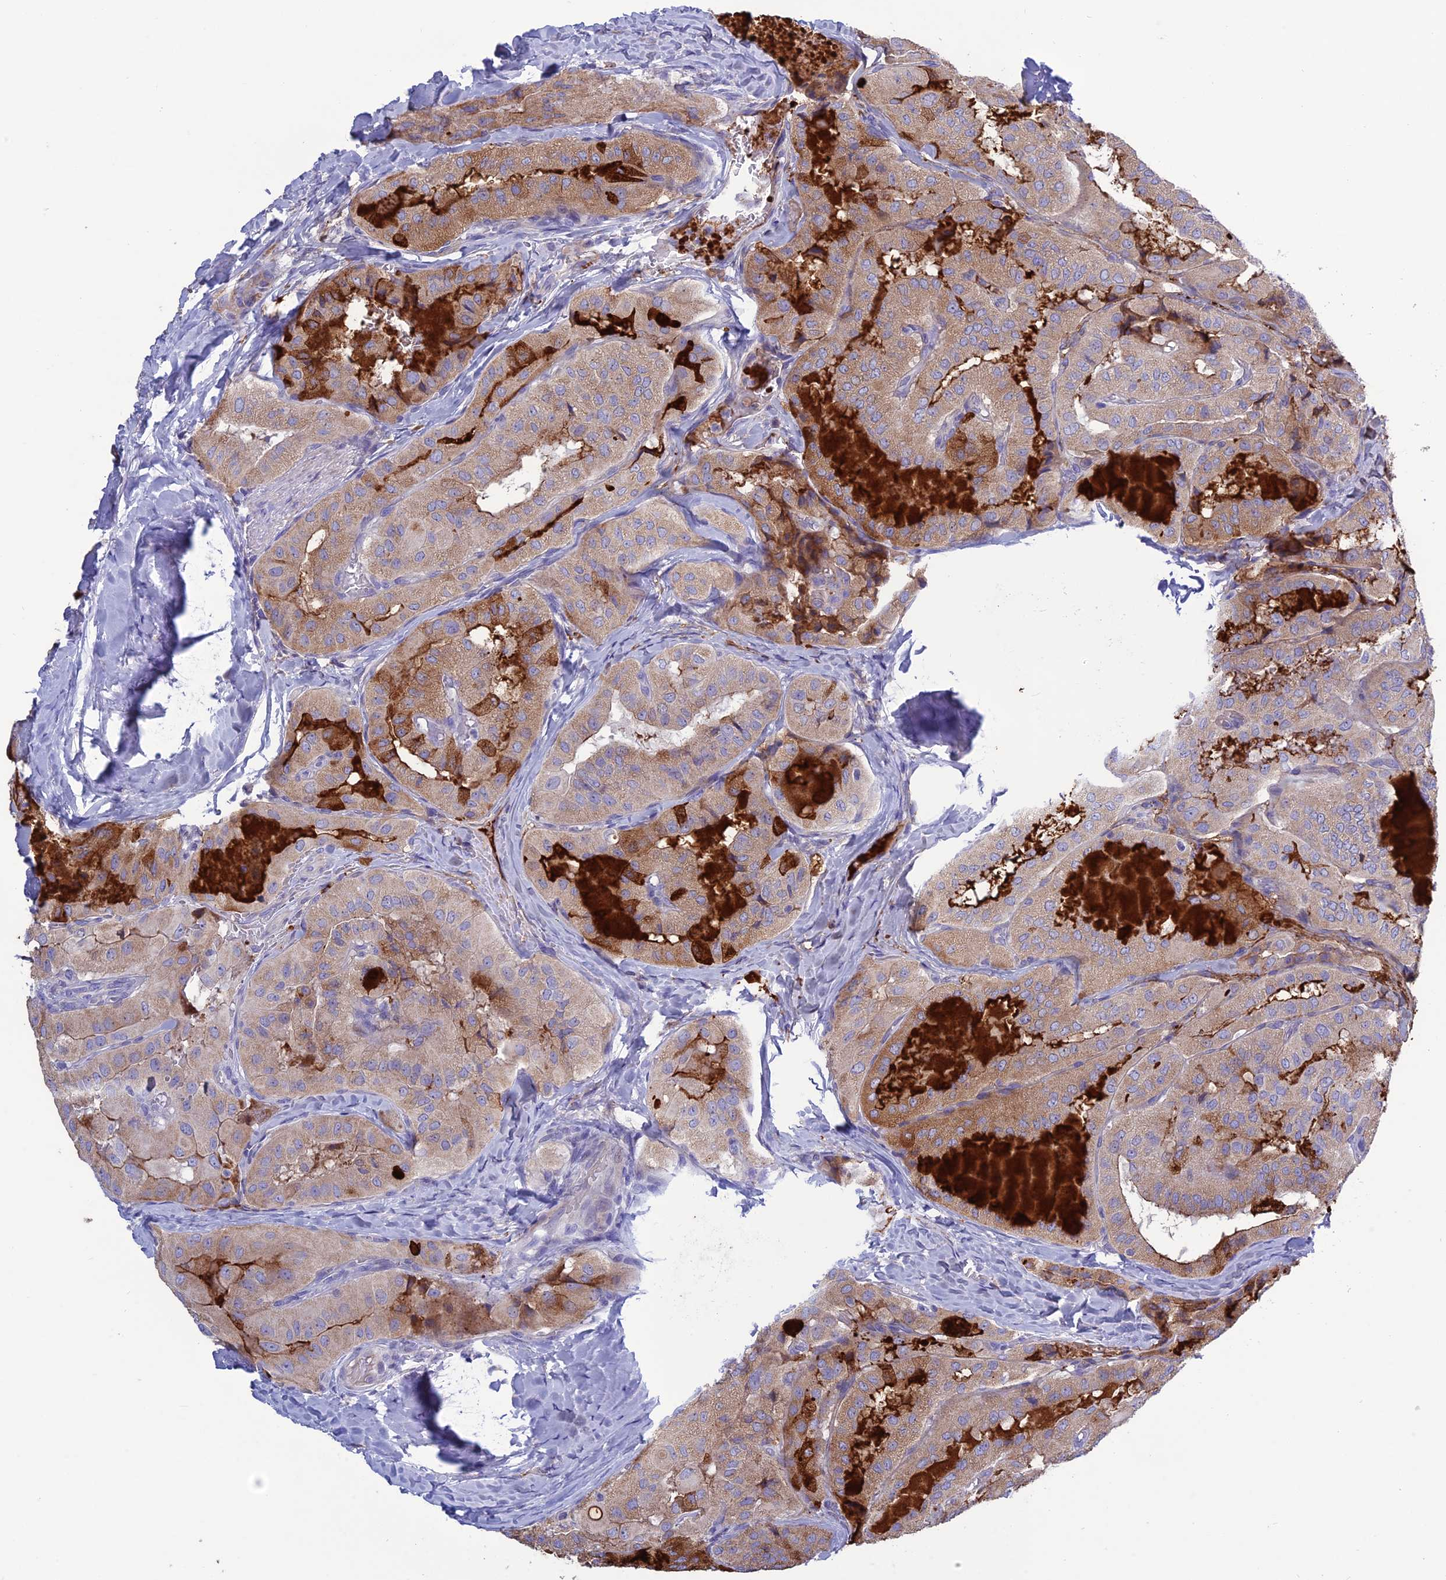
{"staining": {"intensity": "moderate", "quantity": "<25%", "location": "cytoplasmic/membranous"}, "tissue": "thyroid cancer", "cell_type": "Tumor cells", "image_type": "cancer", "snomed": [{"axis": "morphology", "description": "Normal tissue, NOS"}, {"axis": "morphology", "description": "Papillary adenocarcinoma, NOS"}, {"axis": "topography", "description": "Thyroid gland"}], "caption": "This image exhibits thyroid papillary adenocarcinoma stained with immunohistochemistry (IHC) to label a protein in brown. The cytoplasmic/membranous of tumor cells show moderate positivity for the protein. Nuclei are counter-stained blue.", "gene": "BHMT2", "patient": {"sex": "female", "age": 59}}